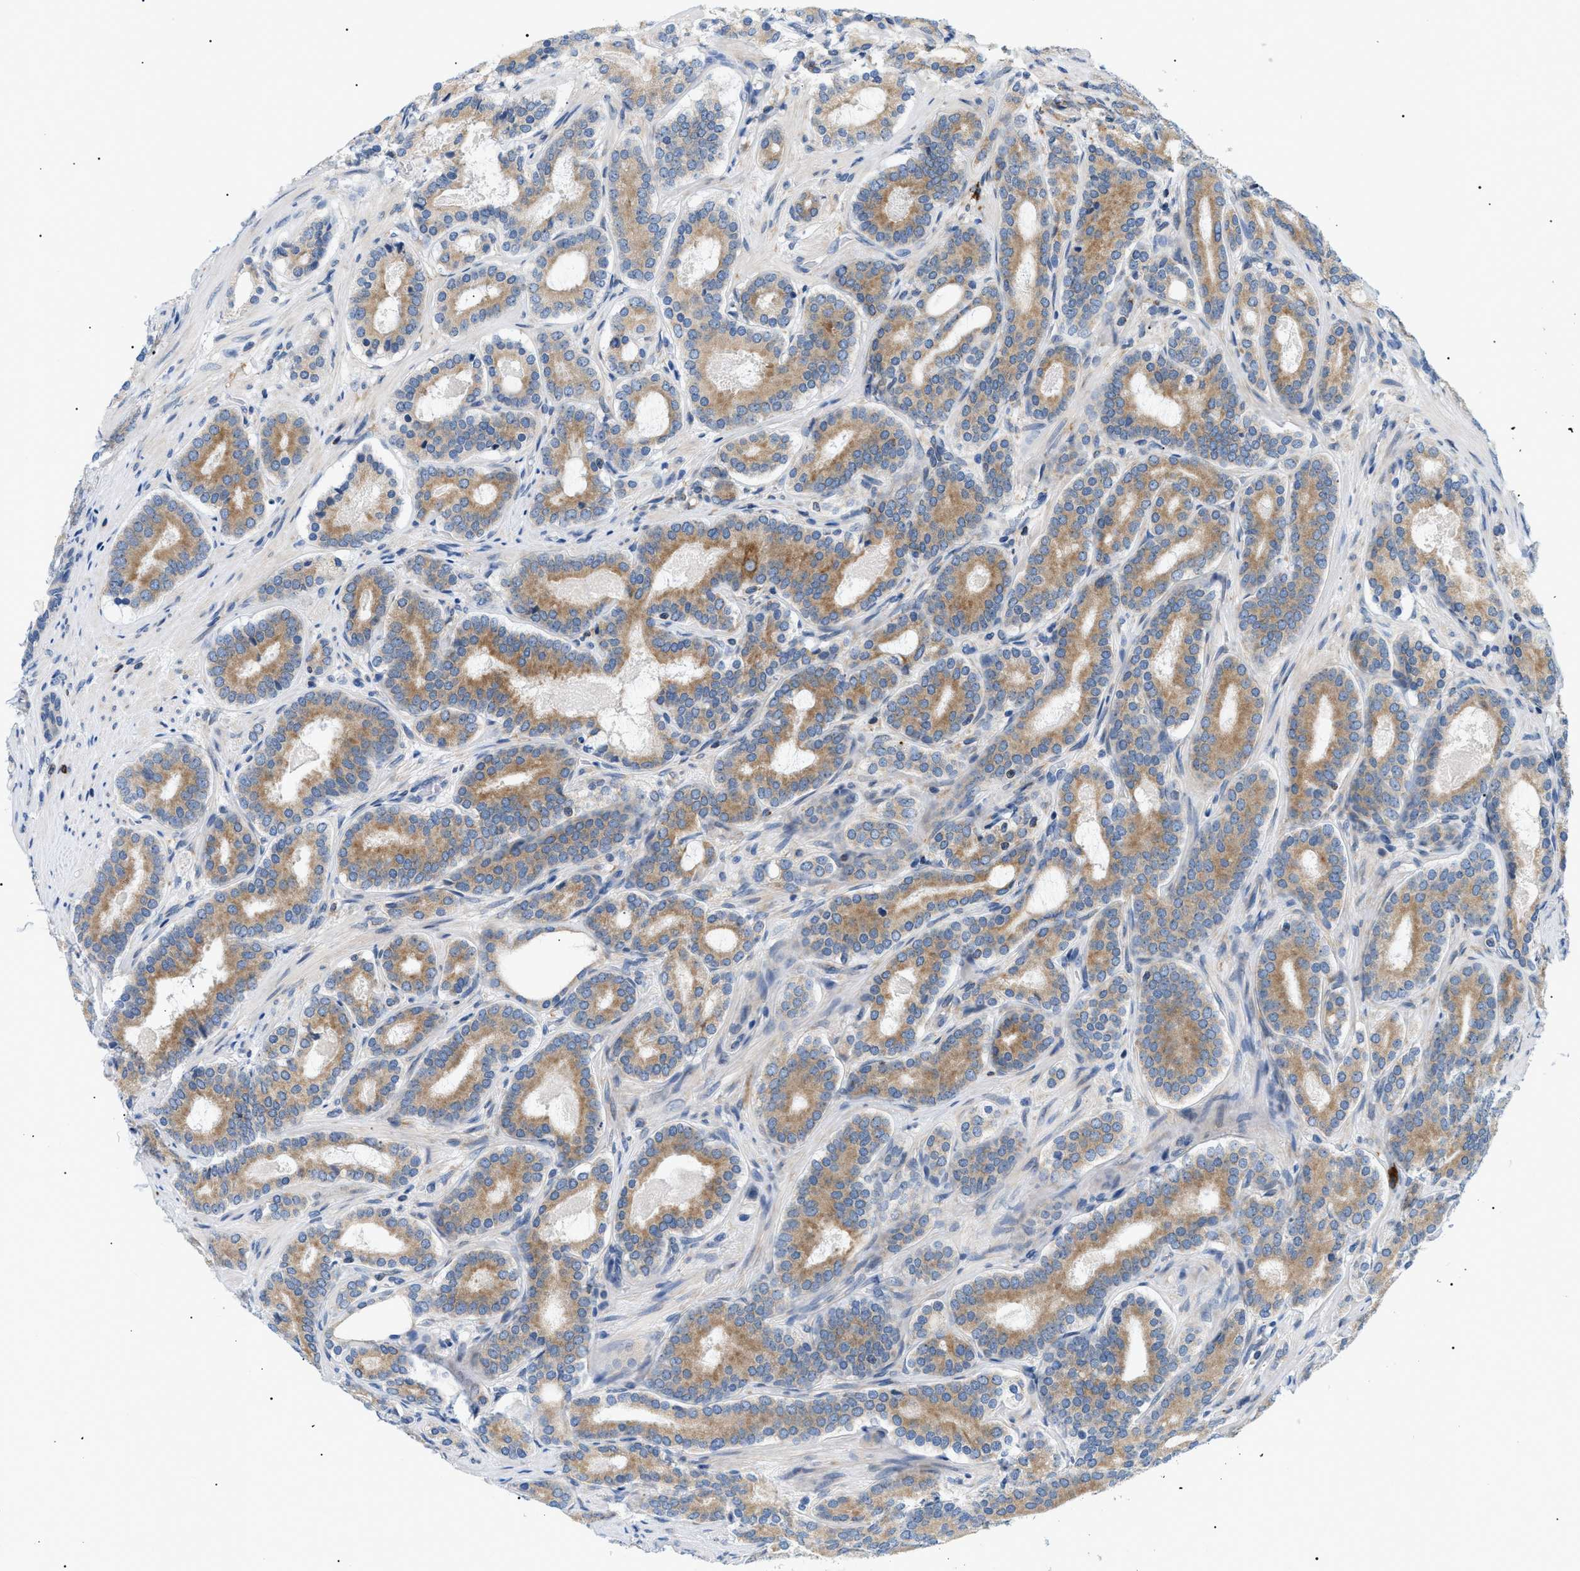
{"staining": {"intensity": "moderate", "quantity": ">75%", "location": "cytoplasmic/membranous"}, "tissue": "prostate cancer", "cell_type": "Tumor cells", "image_type": "cancer", "snomed": [{"axis": "morphology", "description": "Adenocarcinoma, High grade"}, {"axis": "topography", "description": "Prostate"}], "caption": "Immunohistochemical staining of prostate cancer displays medium levels of moderate cytoplasmic/membranous staining in about >75% of tumor cells. (DAB = brown stain, brightfield microscopy at high magnification).", "gene": "DERL1", "patient": {"sex": "male", "age": 60}}